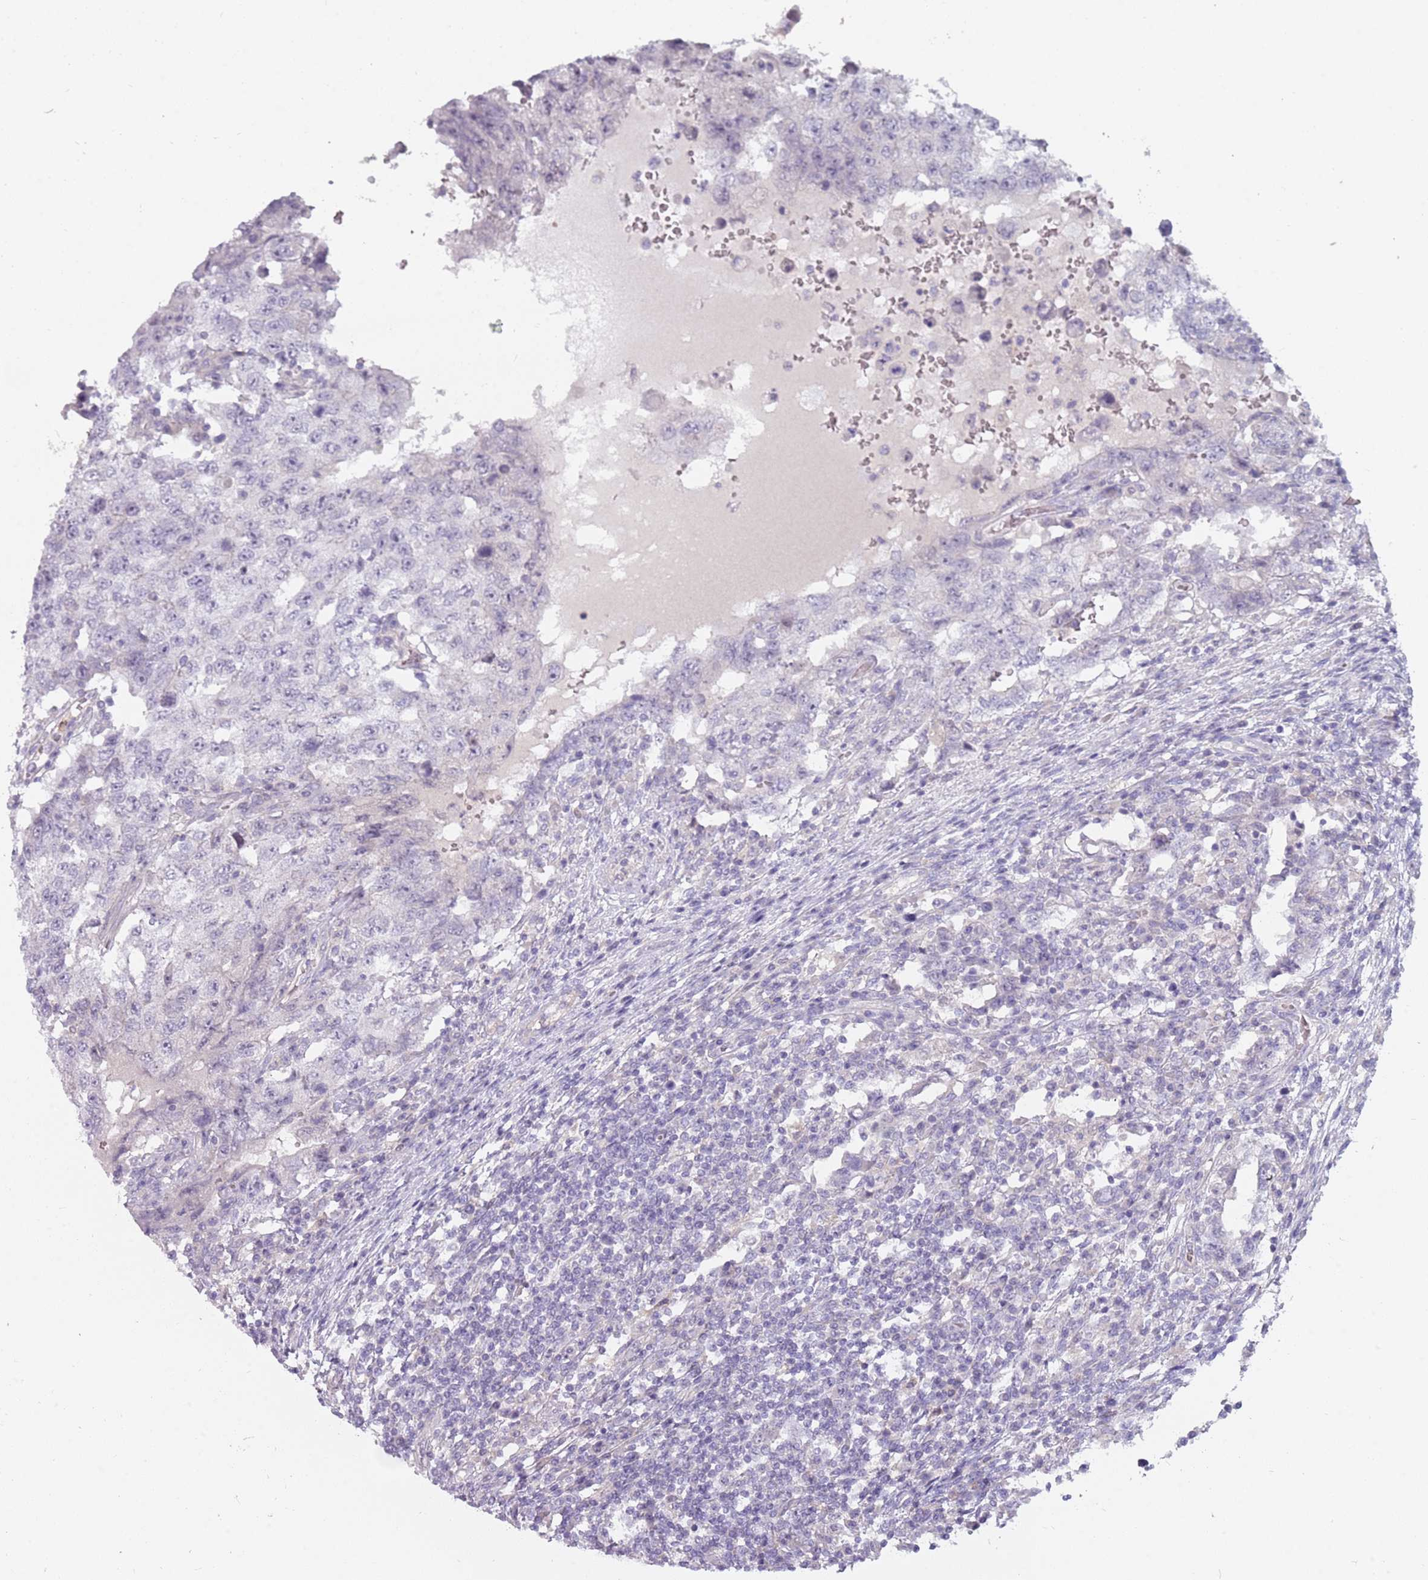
{"staining": {"intensity": "negative", "quantity": "none", "location": "none"}, "tissue": "testis cancer", "cell_type": "Tumor cells", "image_type": "cancer", "snomed": [{"axis": "morphology", "description": "Carcinoma, Embryonal, NOS"}, {"axis": "topography", "description": "Testis"}], "caption": "A high-resolution photomicrograph shows immunohistochemistry (IHC) staining of testis cancer (embryonal carcinoma), which reveals no significant positivity in tumor cells. The staining was performed using DAB to visualize the protein expression in brown, while the nuclei were stained in blue with hematoxylin (Magnification: 20x).", "gene": "DDX4", "patient": {"sex": "male", "age": 26}}